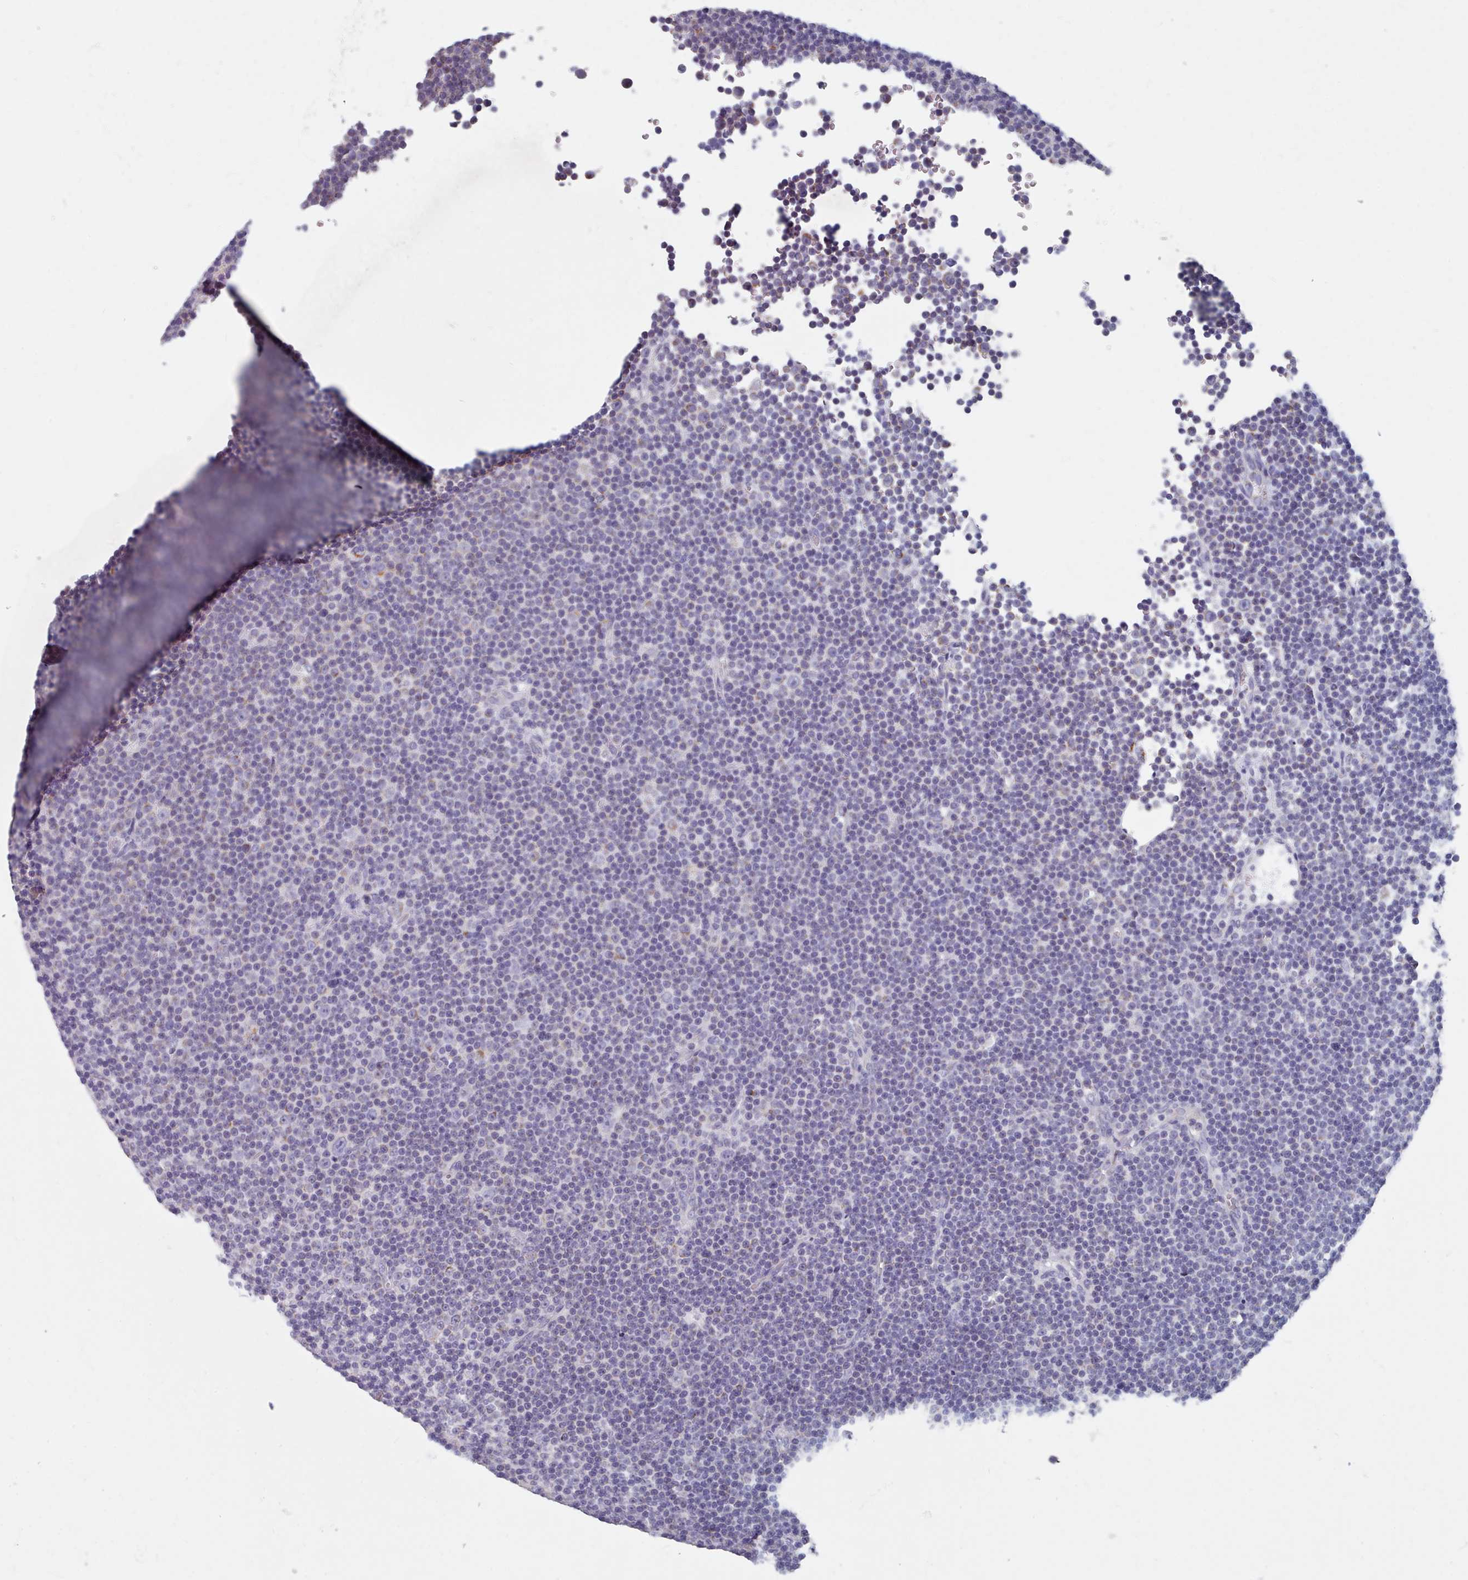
{"staining": {"intensity": "negative", "quantity": "none", "location": "none"}, "tissue": "lymphoma", "cell_type": "Tumor cells", "image_type": "cancer", "snomed": [{"axis": "morphology", "description": "Malignant lymphoma, non-Hodgkin's type, Low grade"}, {"axis": "topography", "description": "Lymph node"}], "caption": "Human low-grade malignant lymphoma, non-Hodgkin's type stained for a protein using immunohistochemistry (IHC) demonstrates no expression in tumor cells.", "gene": "HAO1", "patient": {"sex": "female", "age": 67}}